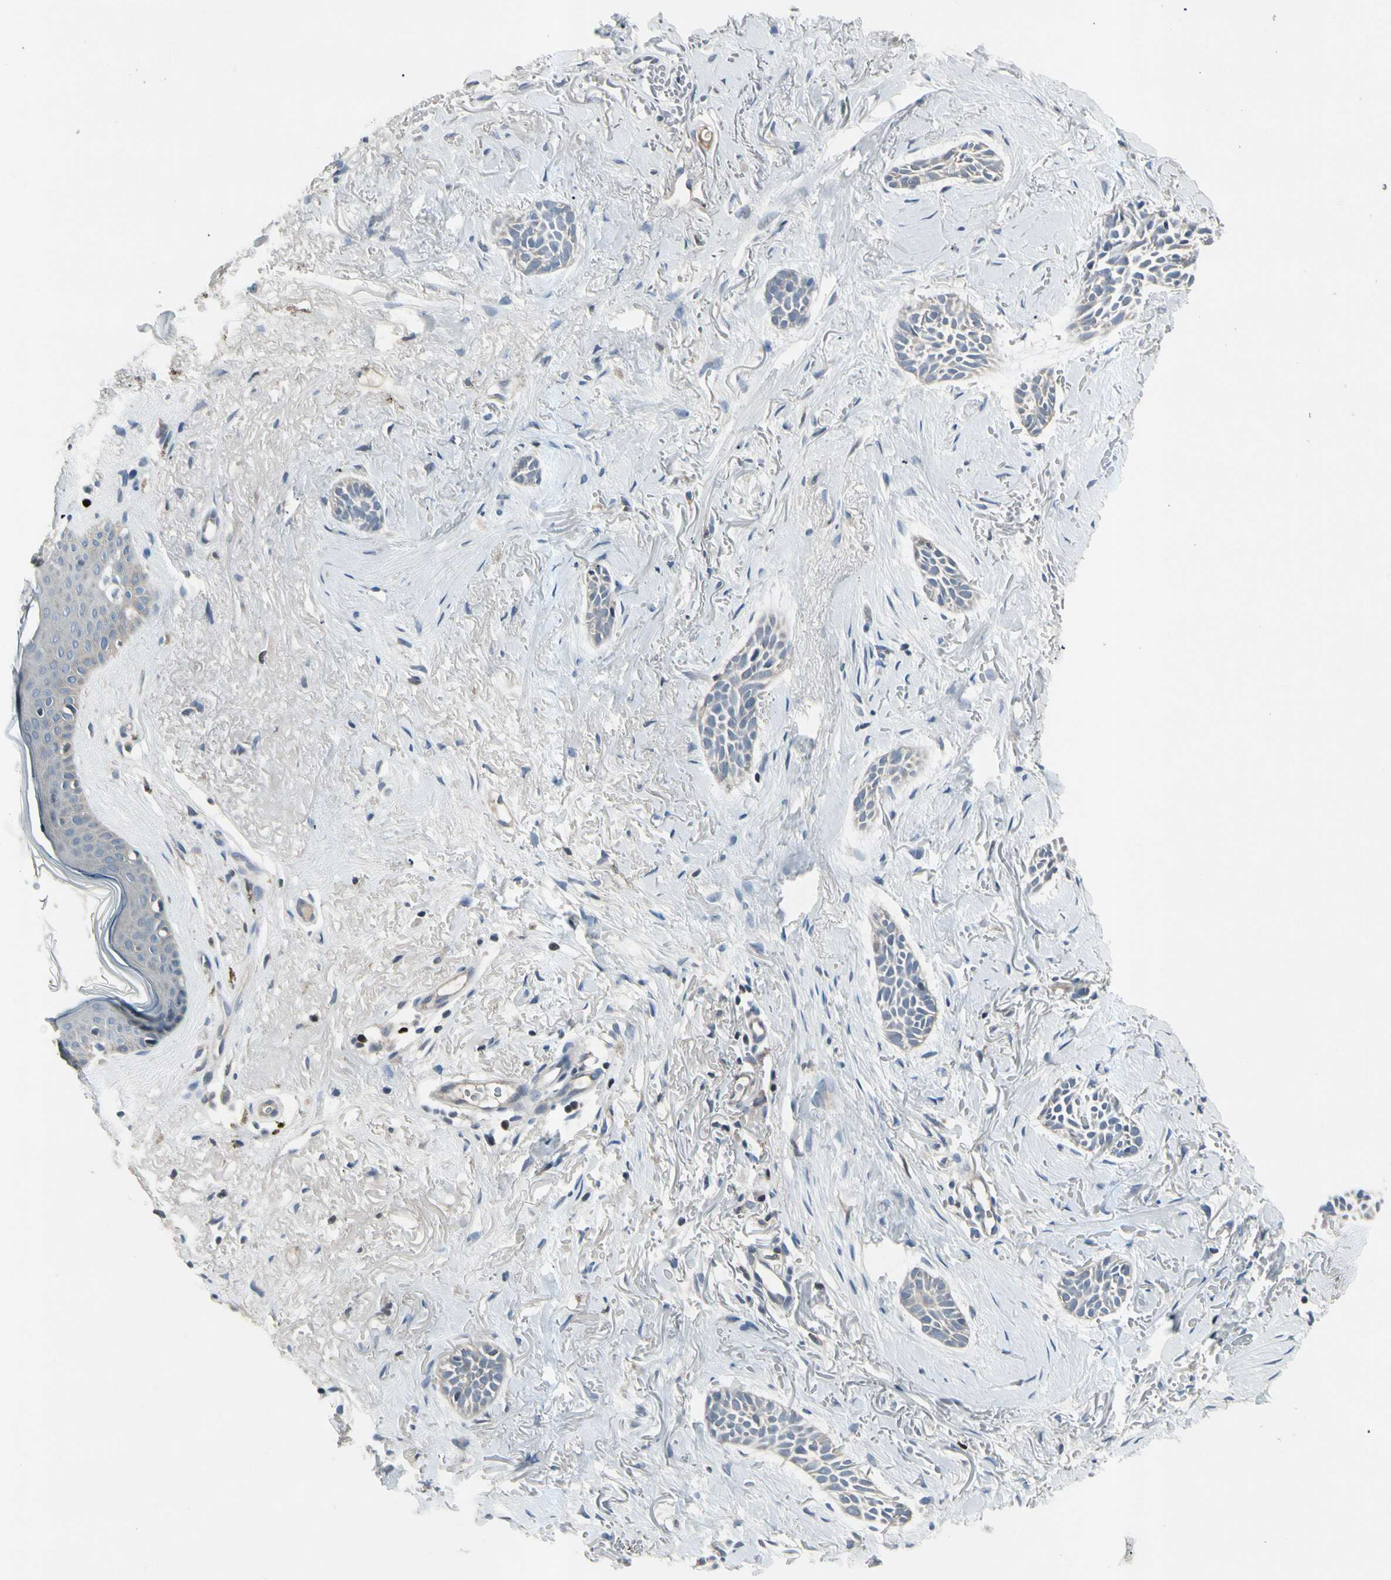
{"staining": {"intensity": "negative", "quantity": "none", "location": "none"}, "tissue": "skin cancer", "cell_type": "Tumor cells", "image_type": "cancer", "snomed": [{"axis": "morphology", "description": "Normal tissue, NOS"}, {"axis": "morphology", "description": "Basal cell carcinoma"}, {"axis": "topography", "description": "Skin"}], "caption": "Human skin basal cell carcinoma stained for a protein using IHC reveals no expression in tumor cells.", "gene": "NMI", "patient": {"sex": "female", "age": 84}}